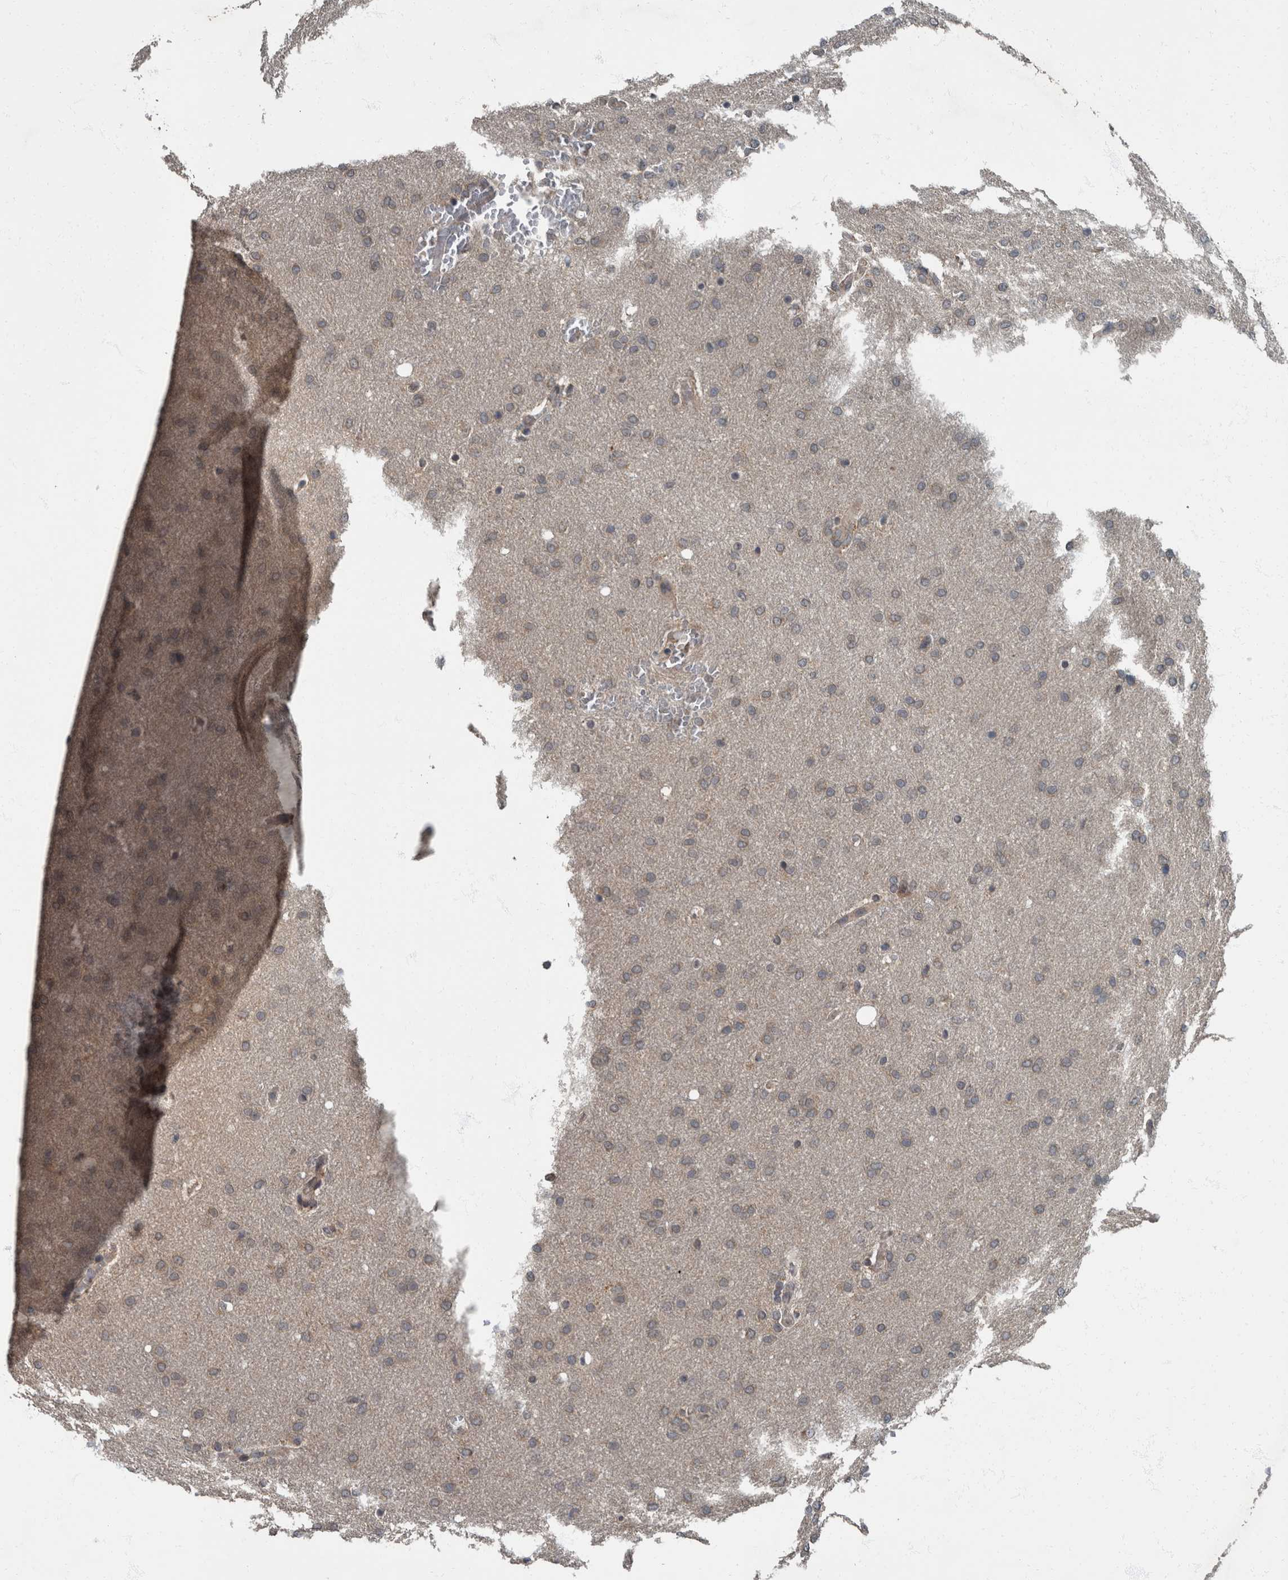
{"staining": {"intensity": "weak", "quantity": "<25%", "location": "cytoplasmic/membranous"}, "tissue": "glioma", "cell_type": "Tumor cells", "image_type": "cancer", "snomed": [{"axis": "morphology", "description": "Glioma, malignant, Low grade"}, {"axis": "topography", "description": "Brain"}], "caption": "Image shows no significant protein staining in tumor cells of glioma.", "gene": "RABGGTB", "patient": {"sex": "female", "age": 37}}